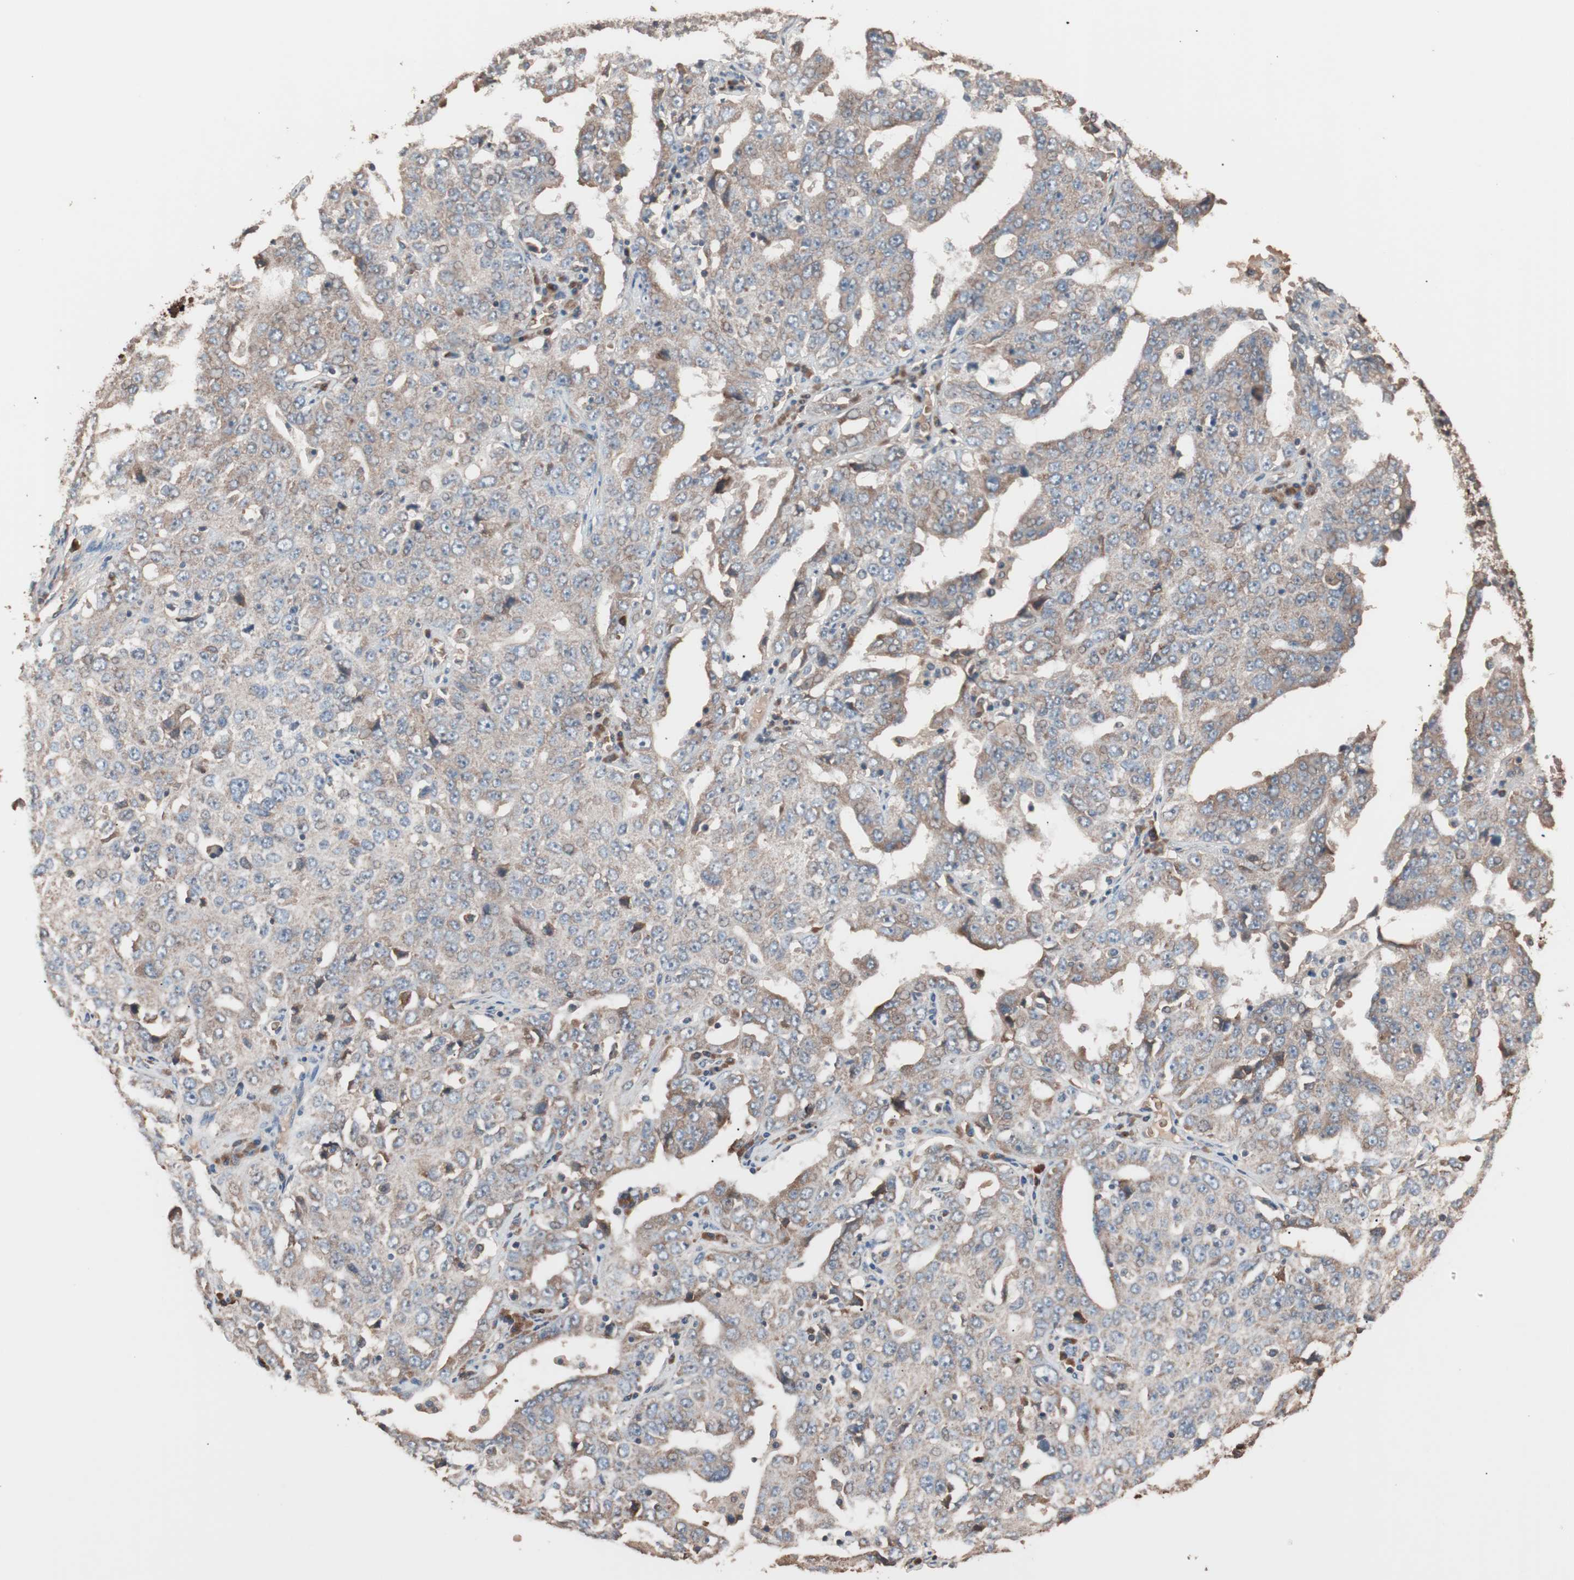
{"staining": {"intensity": "weak", "quantity": ">75%", "location": "cytoplasmic/membranous"}, "tissue": "ovarian cancer", "cell_type": "Tumor cells", "image_type": "cancer", "snomed": [{"axis": "morphology", "description": "Carcinoma, endometroid"}, {"axis": "topography", "description": "Ovary"}], "caption": "Ovarian cancer (endometroid carcinoma) stained for a protein (brown) exhibits weak cytoplasmic/membranous positive expression in about >75% of tumor cells.", "gene": "GLYCTK", "patient": {"sex": "female", "age": 62}}